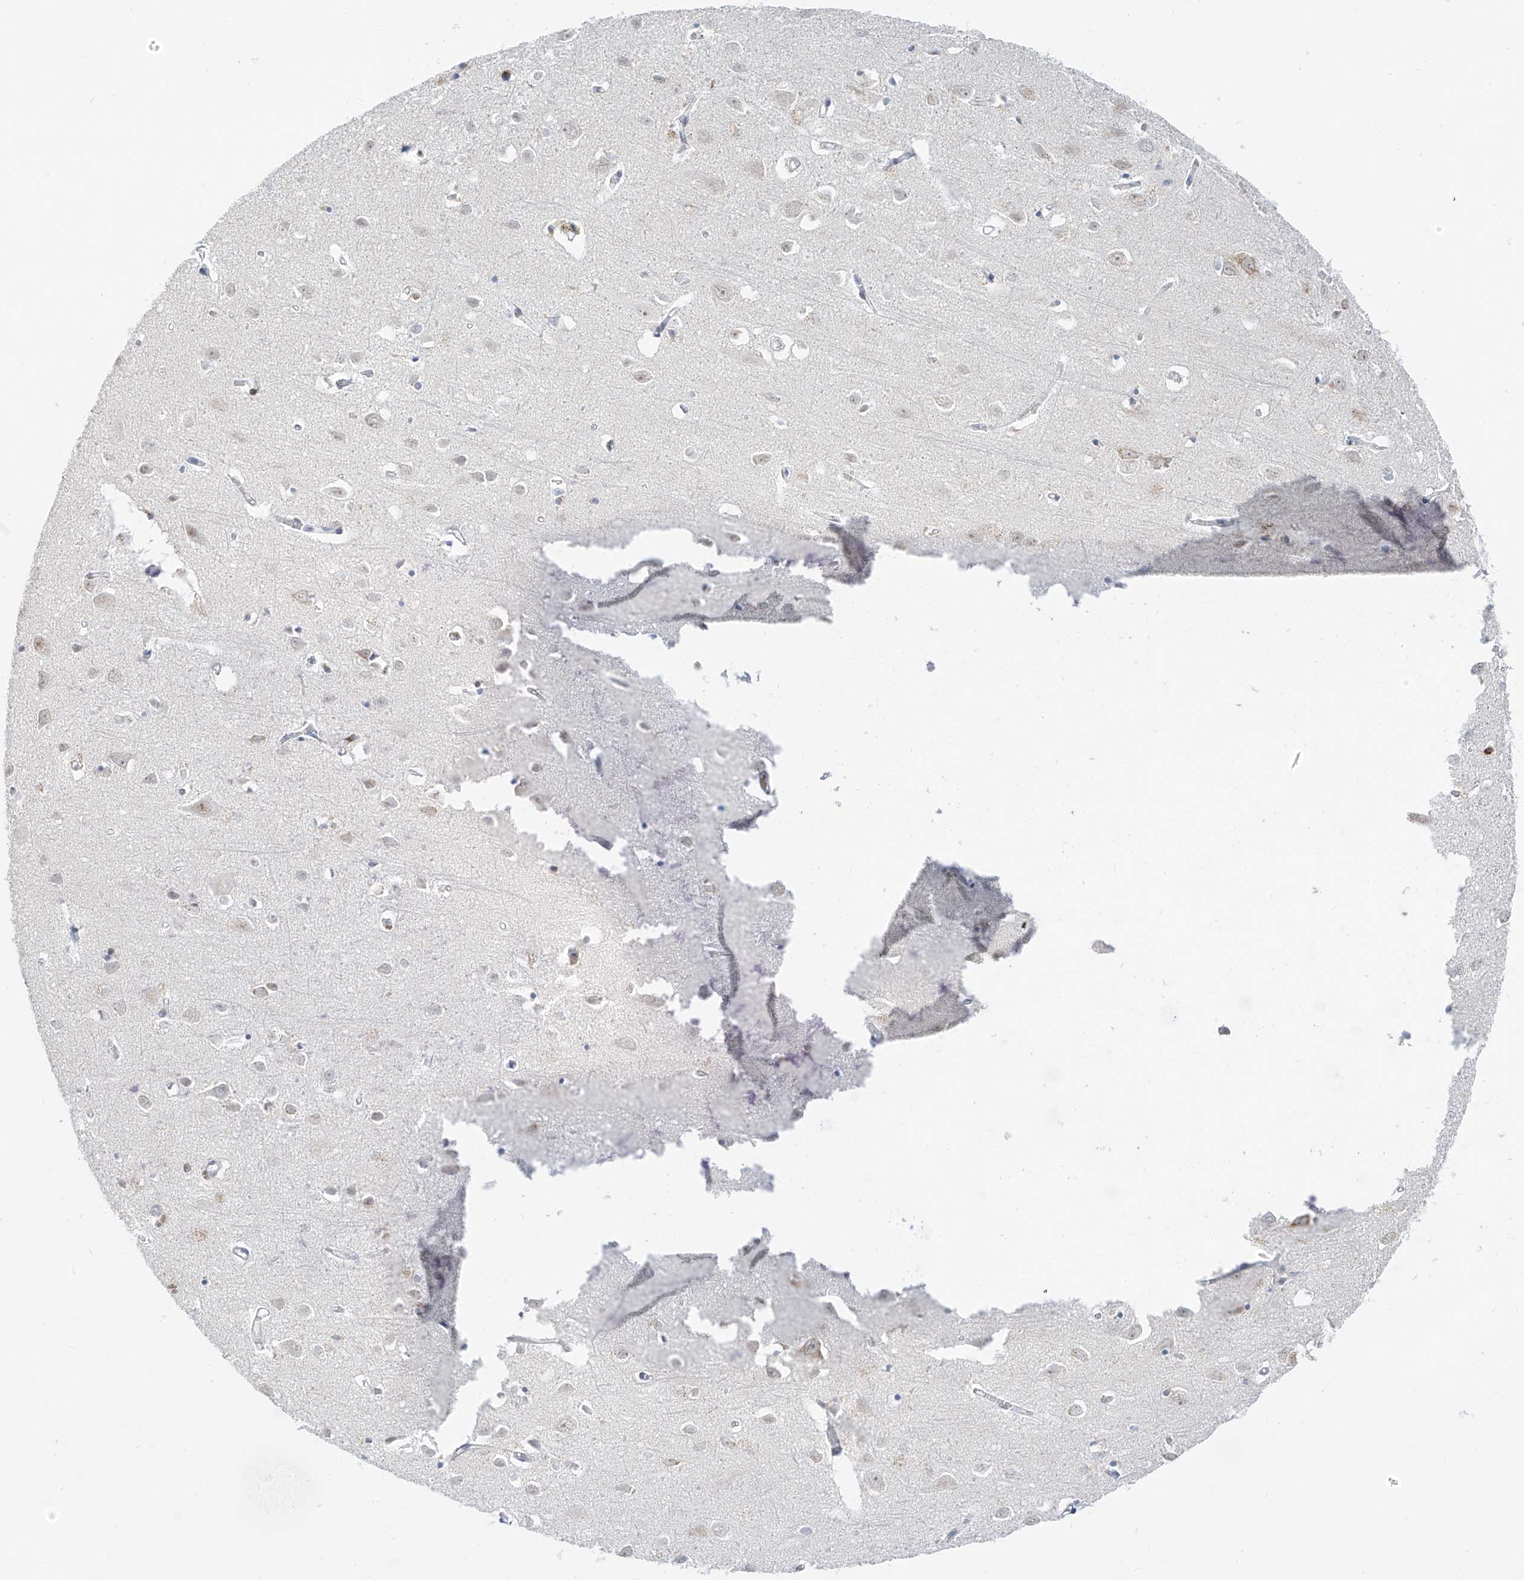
{"staining": {"intensity": "negative", "quantity": "none", "location": "none"}, "tissue": "cerebral cortex", "cell_type": "Endothelial cells", "image_type": "normal", "snomed": [{"axis": "morphology", "description": "Normal tissue, NOS"}, {"axis": "topography", "description": "Cerebral cortex"}], "caption": "A photomicrograph of cerebral cortex stained for a protein exhibits no brown staining in endothelial cells. Brightfield microscopy of immunohistochemistry (IHC) stained with DAB (brown) and hematoxylin (blue), captured at high magnification.", "gene": "C2orf42", "patient": {"sex": "female", "age": 64}}